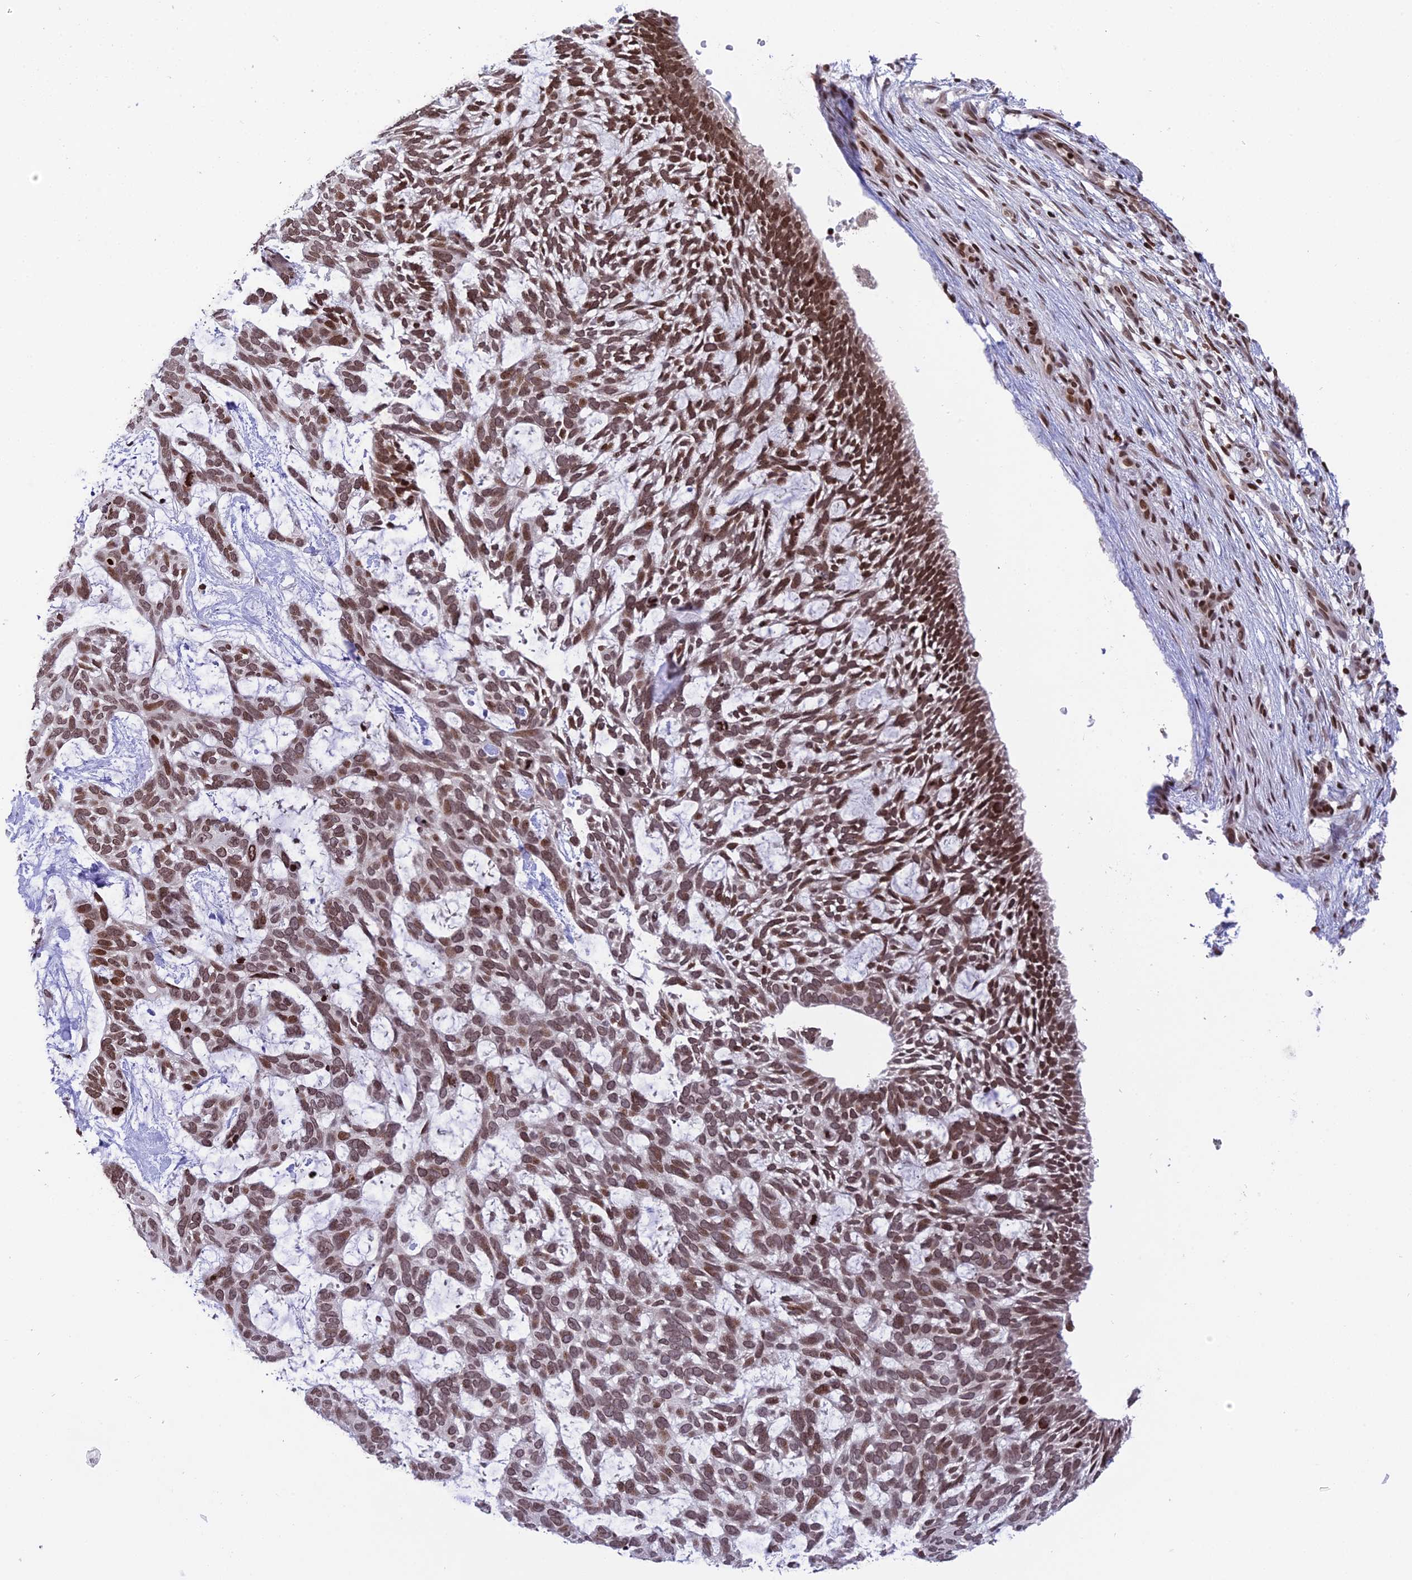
{"staining": {"intensity": "moderate", "quantity": ">75%", "location": "nuclear"}, "tissue": "skin cancer", "cell_type": "Tumor cells", "image_type": "cancer", "snomed": [{"axis": "morphology", "description": "Basal cell carcinoma"}, {"axis": "topography", "description": "Skin"}], "caption": "Brown immunohistochemical staining in skin basal cell carcinoma reveals moderate nuclear positivity in about >75% of tumor cells.", "gene": "TET2", "patient": {"sex": "male", "age": 88}}